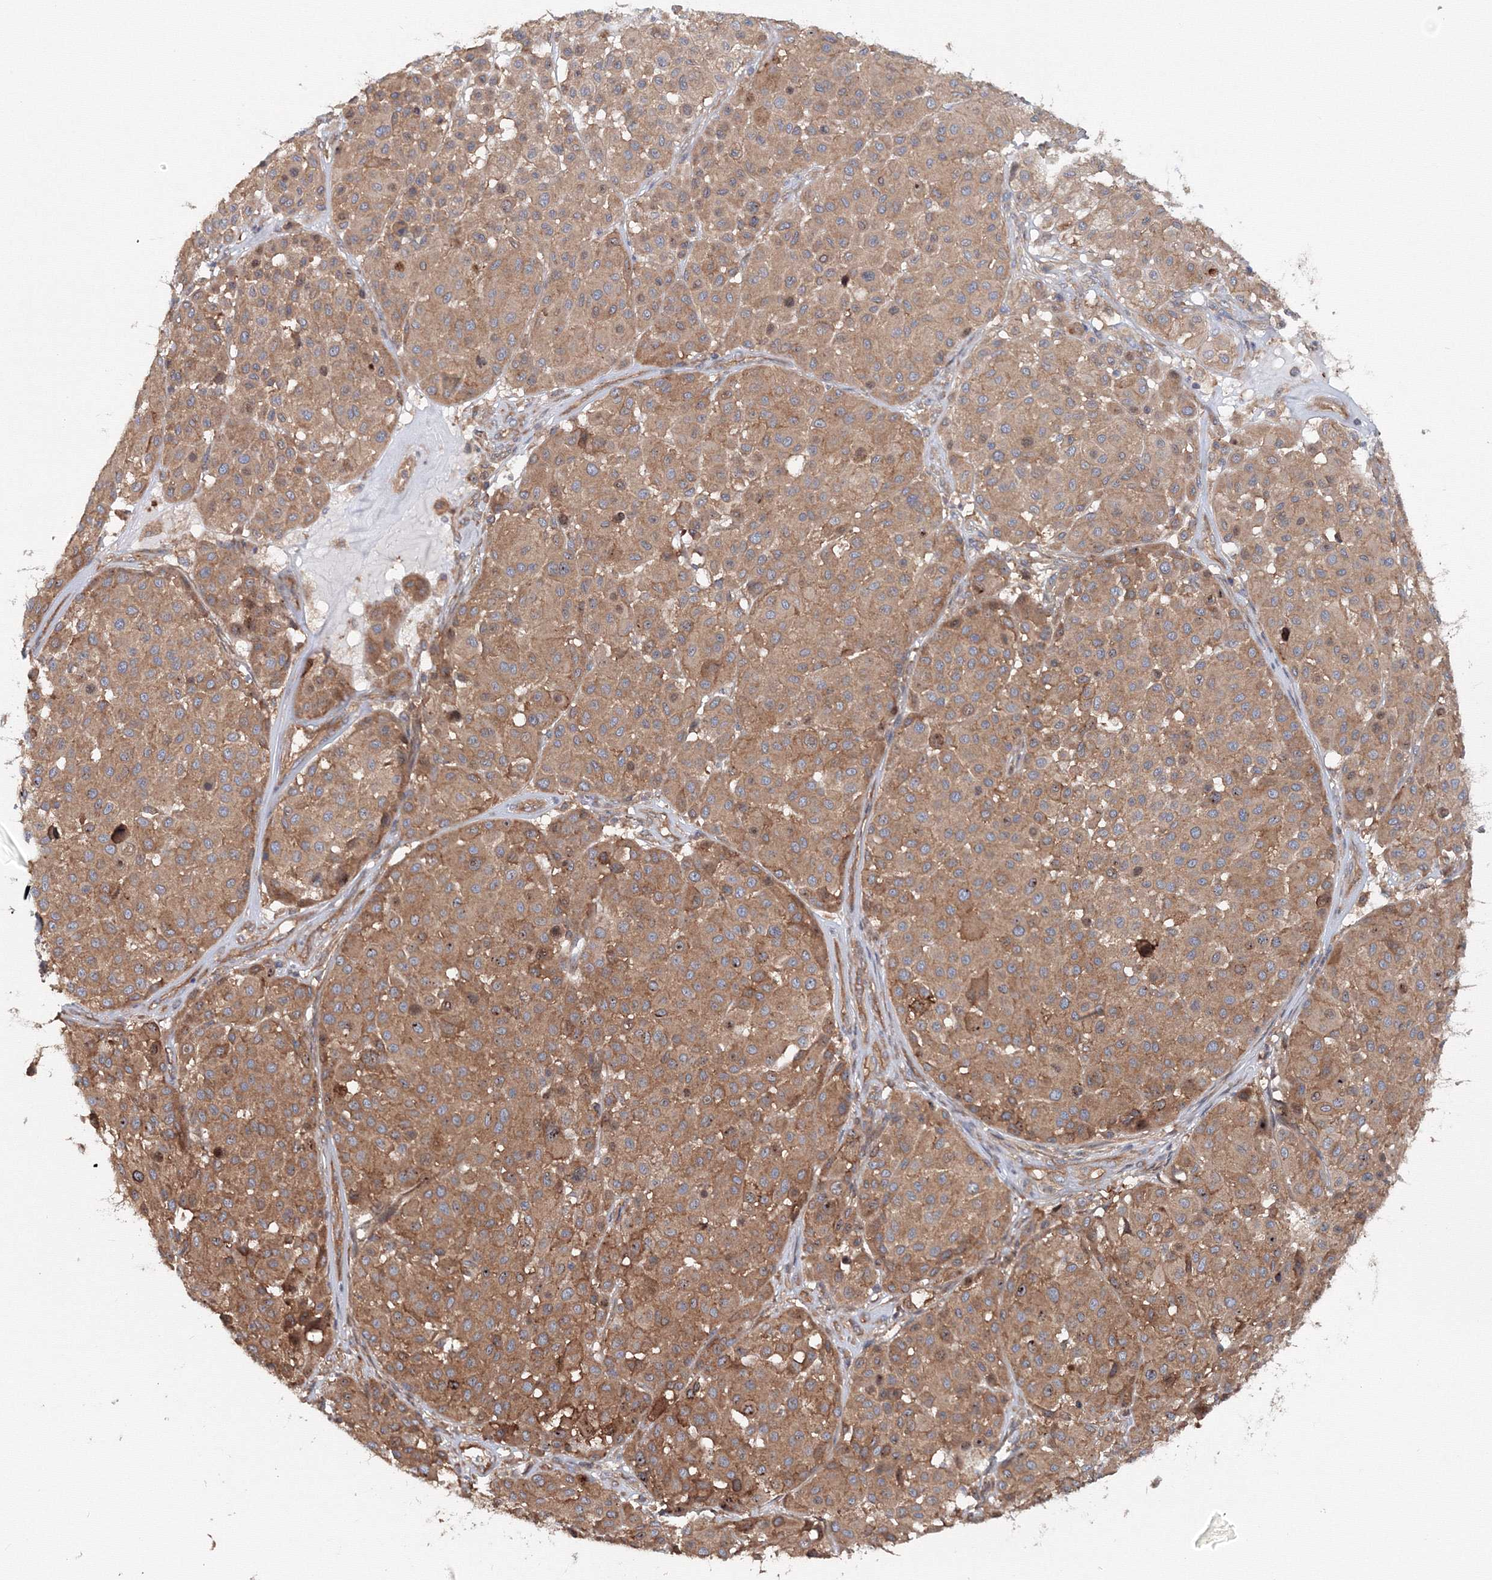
{"staining": {"intensity": "moderate", "quantity": ">75%", "location": "cytoplasmic/membranous"}, "tissue": "melanoma", "cell_type": "Tumor cells", "image_type": "cancer", "snomed": [{"axis": "morphology", "description": "Malignant melanoma, Metastatic site"}, {"axis": "topography", "description": "Soft tissue"}], "caption": "Protein staining shows moderate cytoplasmic/membranous staining in approximately >75% of tumor cells in melanoma.", "gene": "EXOC1", "patient": {"sex": "male", "age": 41}}